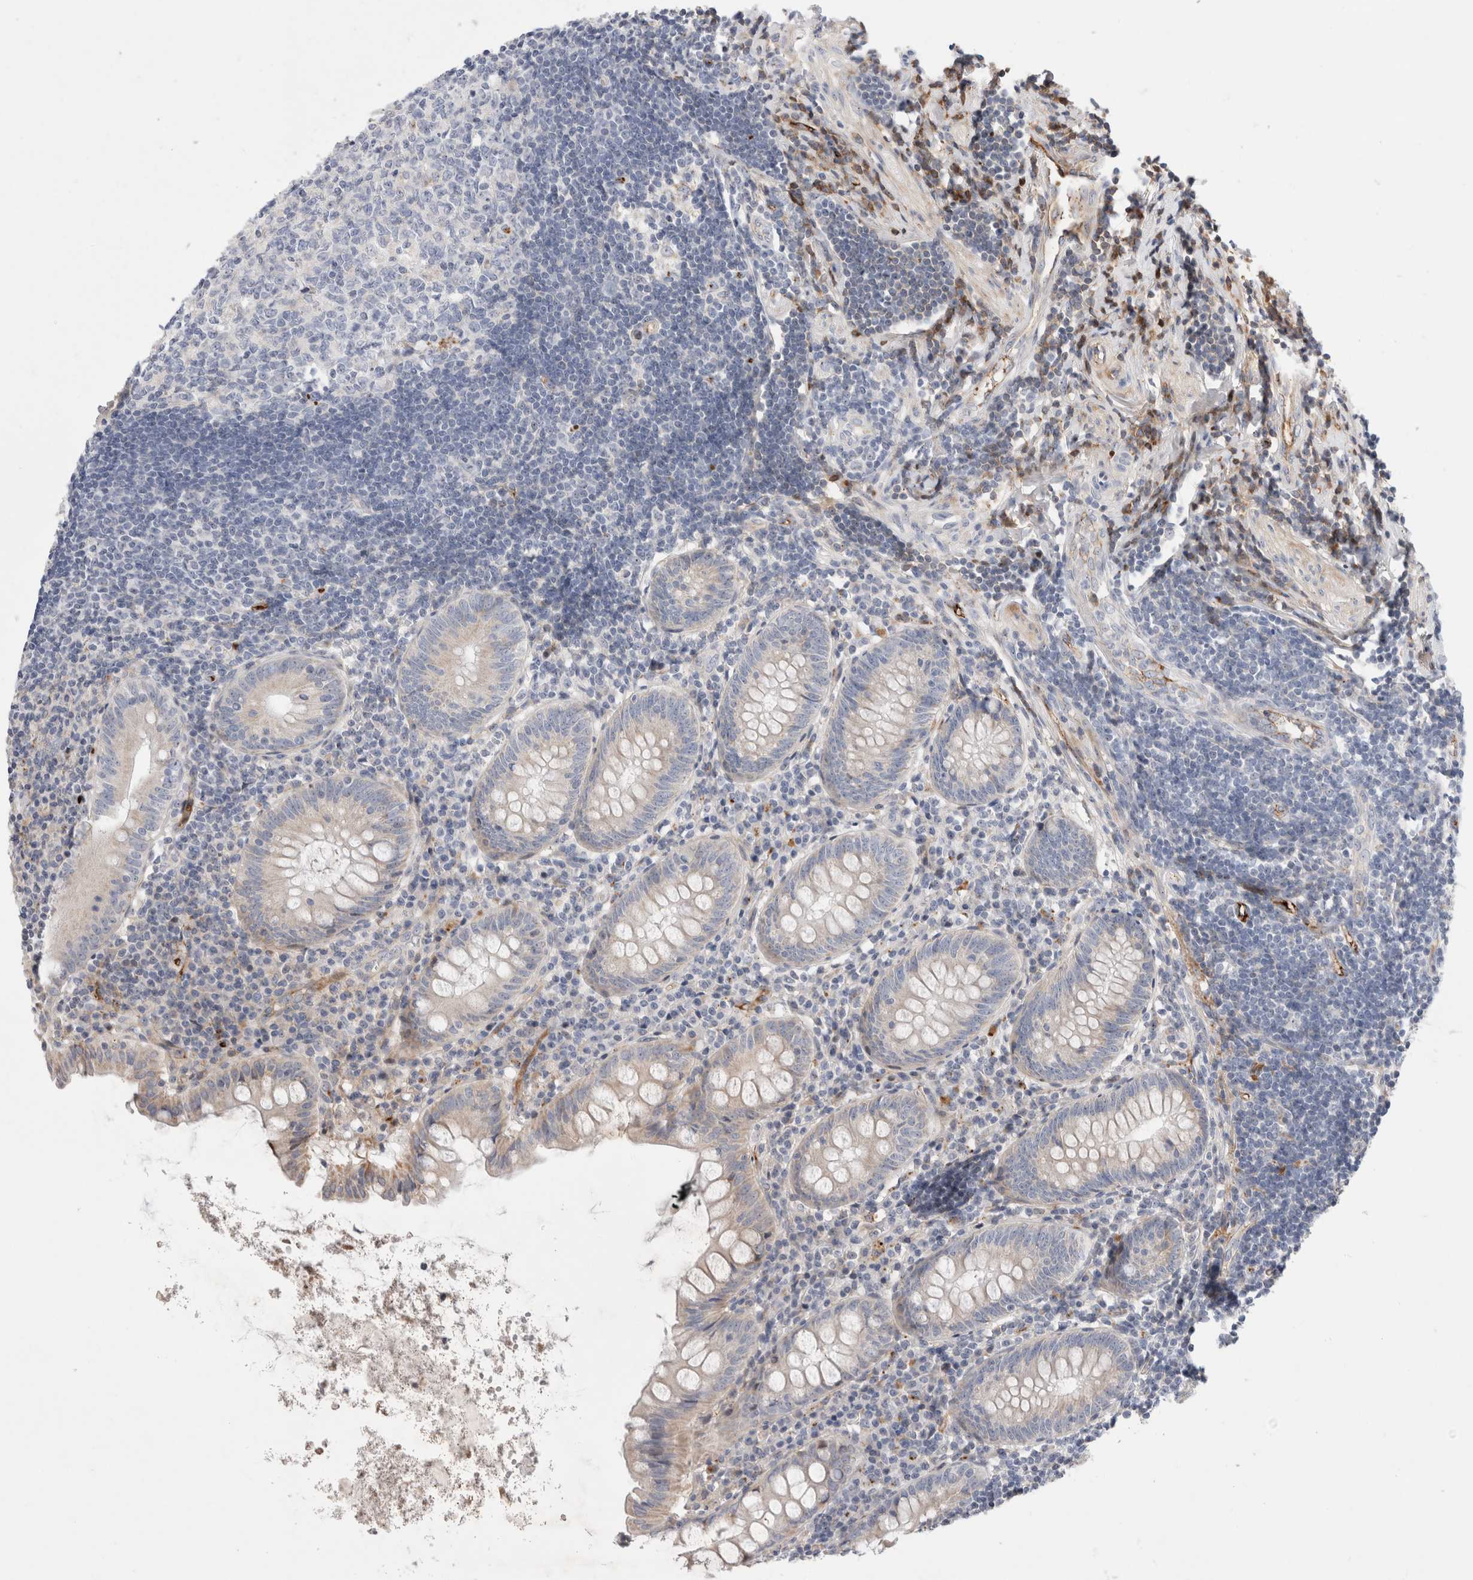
{"staining": {"intensity": "negative", "quantity": "none", "location": "none"}, "tissue": "appendix", "cell_type": "Glandular cells", "image_type": "normal", "snomed": [{"axis": "morphology", "description": "Normal tissue, NOS"}, {"axis": "topography", "description": "Appendix"}], "caption": "IHC histopathology image of unremarkable human appendix stained for a protein (brown), which reveals no staining in glandular cells. Nuclei are stained in blue.", "gene": "ECHDC2", "patient": {"sex": "female", "age": 54}}